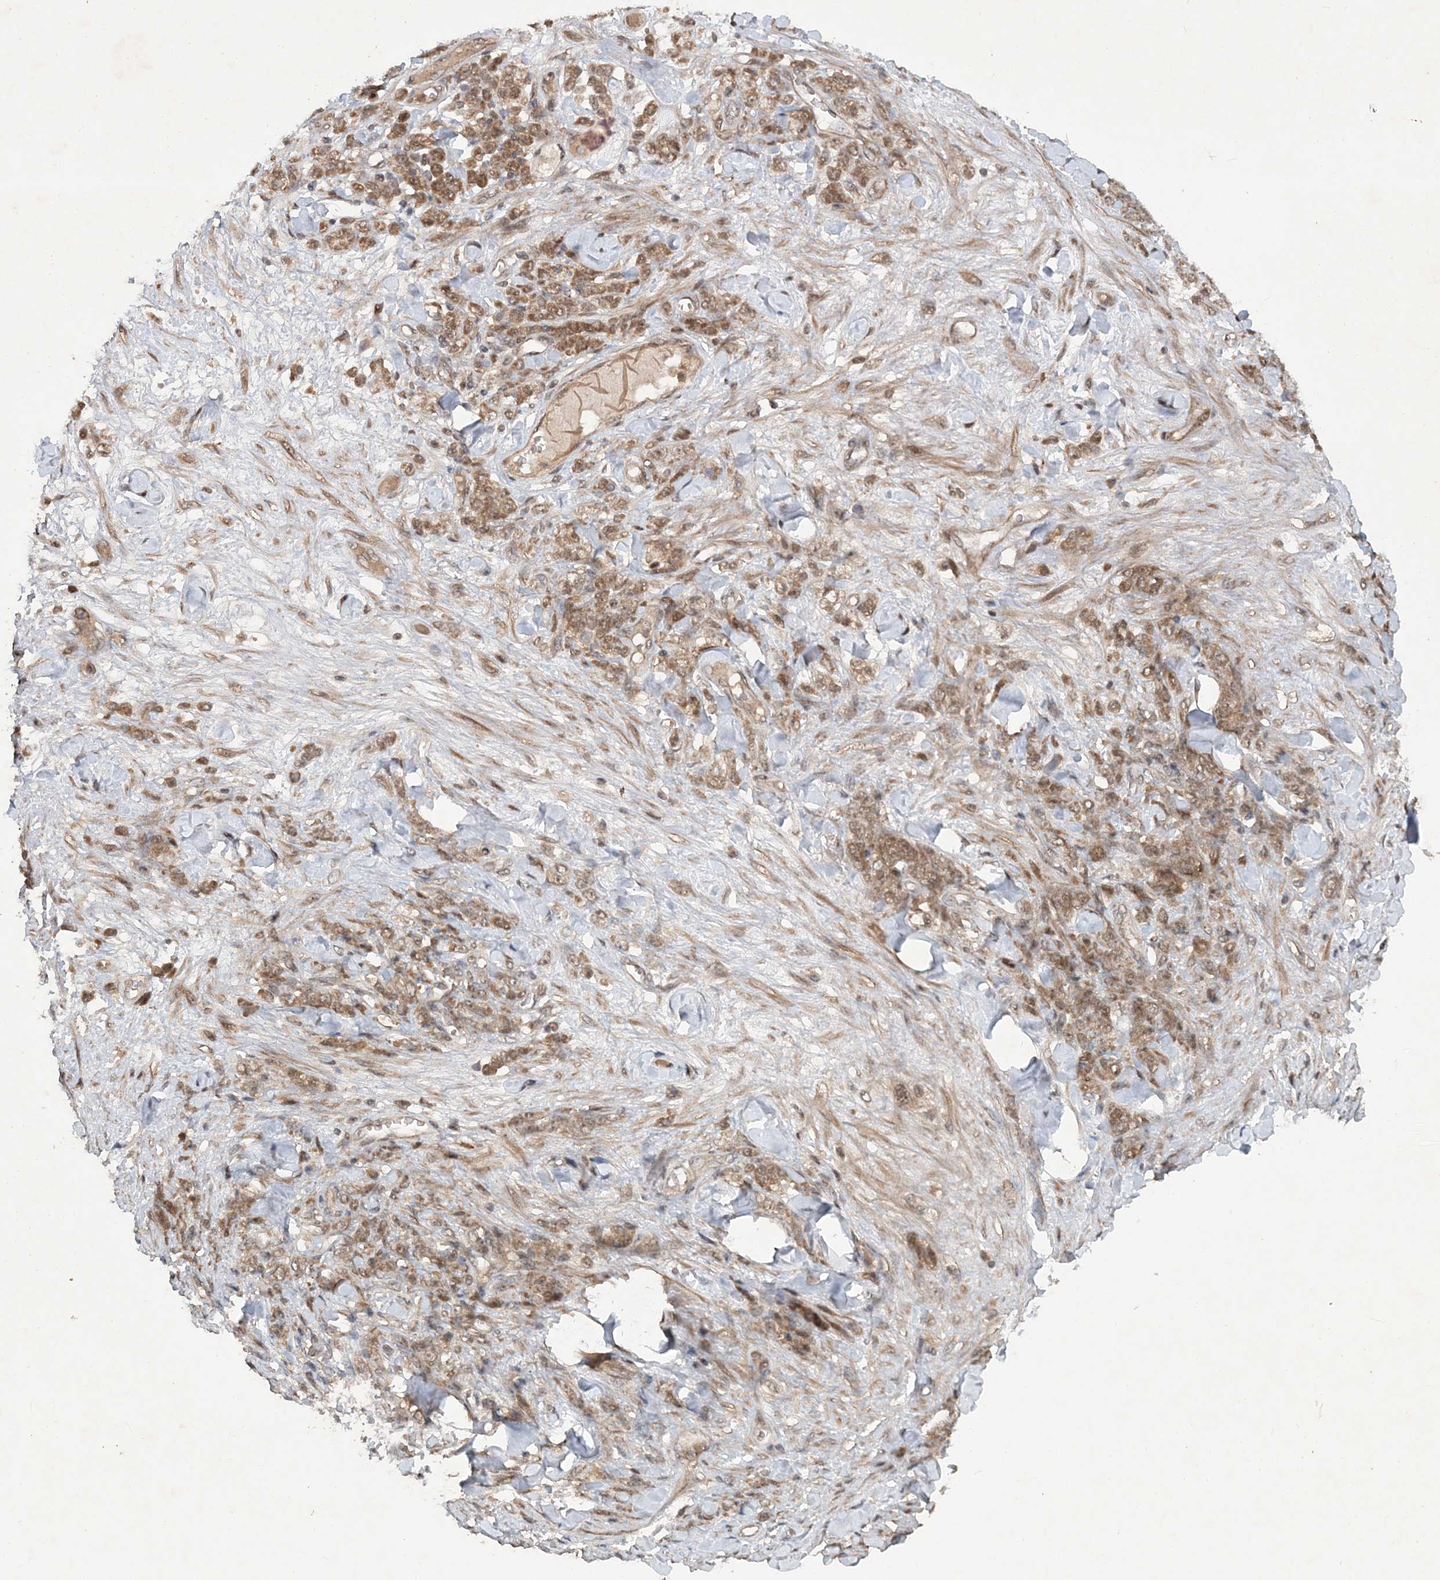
{"staining": {"intensity": "moderate", "quantity": ">75%", "location": "cytoplasmic/membranous,nuclear"}, "tissue": "stomach cancer", "cell_type": "Tumor cells", "image_type": "cancer", "snomed": [{"axis": "morphology", "description": "Normal tissue, NOS"}, {"axis": "morphology", "description": "Adenocarcinoma, NOS"}, {"axis": "topography", "description": "Stomach"}], "caption": "A micrograph of stomach cancer stained for a protein reveals moderate cytoplasmic/membranous and nuclear brown staining in tumor cells. Using DAB (brown) and hematoxylin (blue) stains, captured at high magnification using brightfield microscopy.", "gene": "UBR3", "patient": {"sex": "male", "age": 82}}